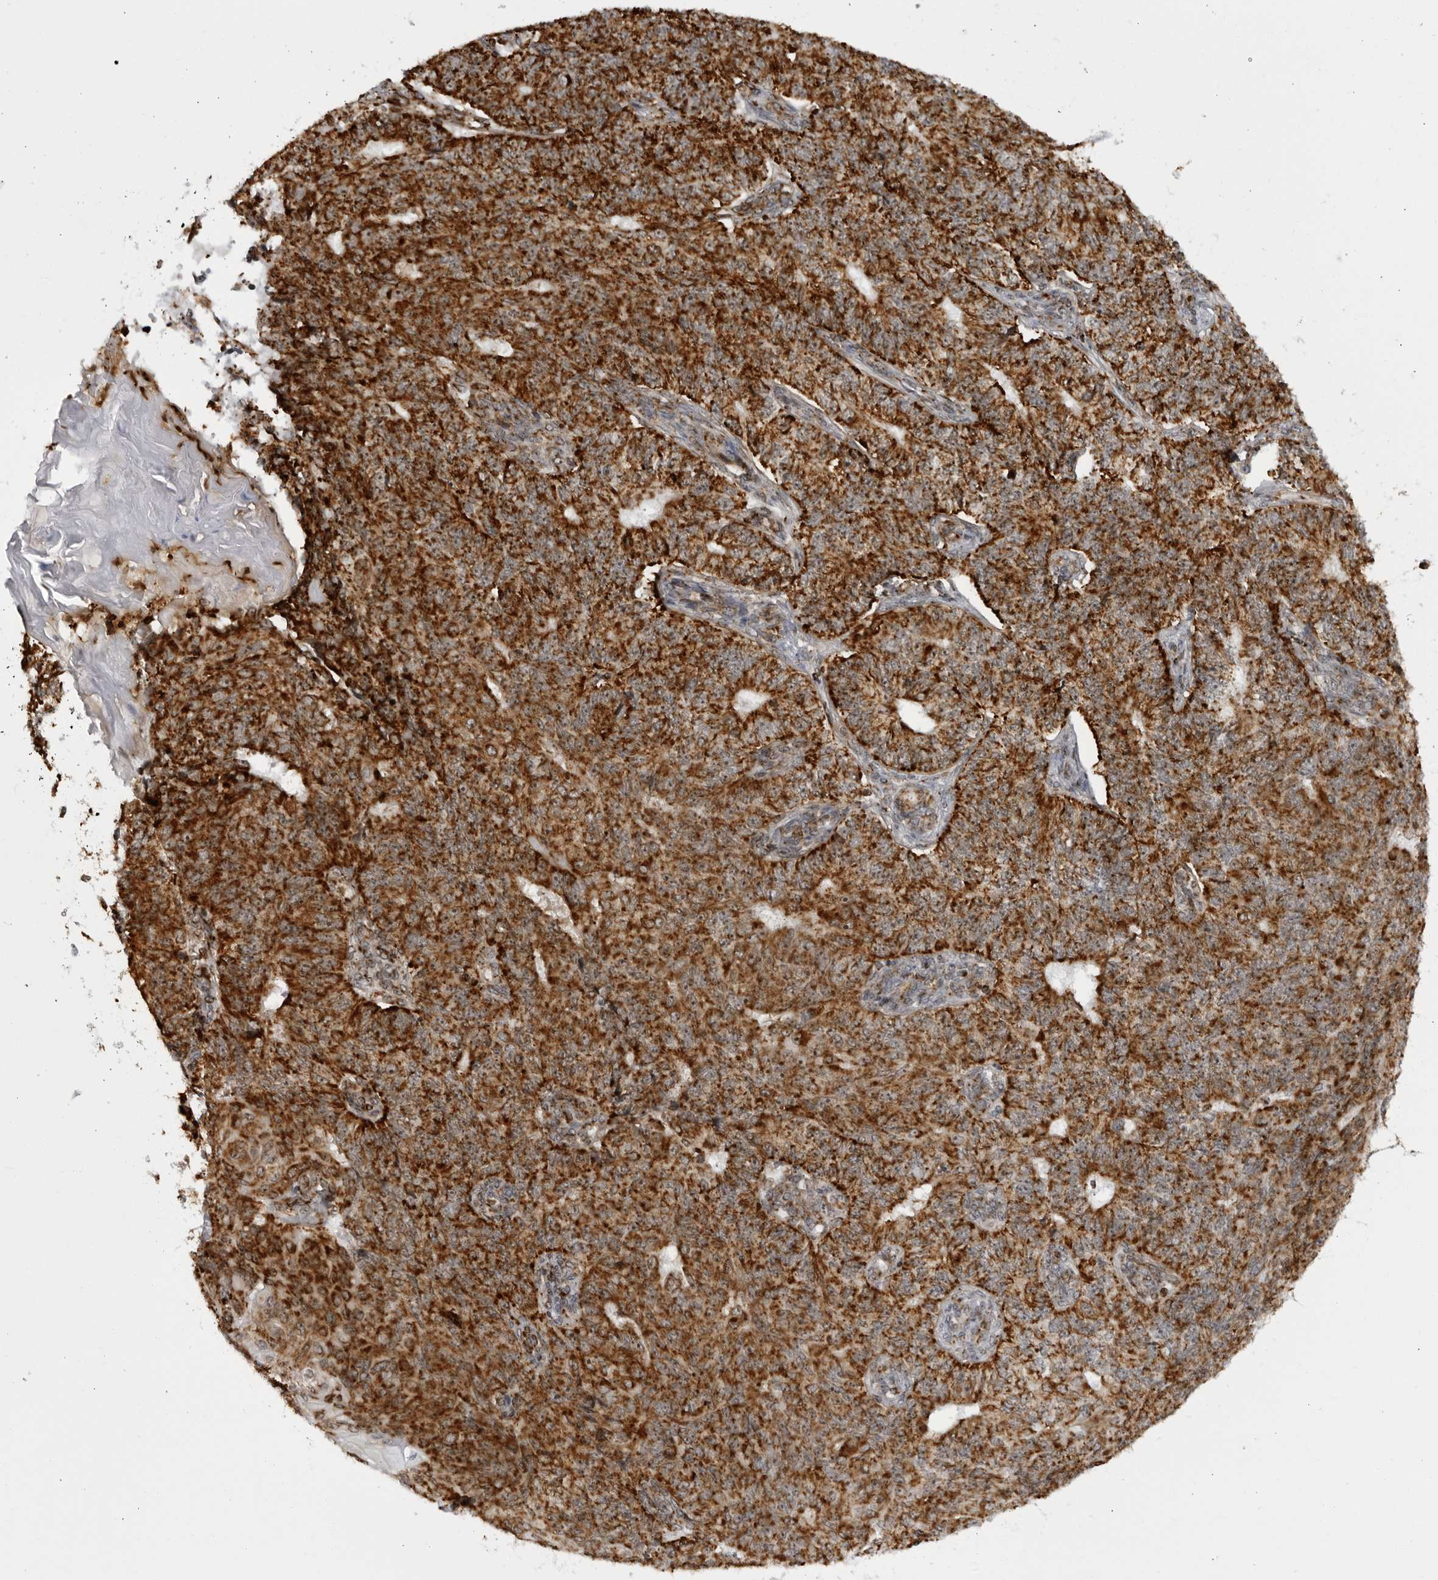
{"staining": {"intensity": "strong", "quantity": ">75%", "location": "cytoplasmic/membranous"}, "tissue": "endometrial cancer", "cell_type": "Tumor cells", "image_type": "cancer", "snomed": [{"axis": "morphology", "description": "Adenocarcinoma, NOS"}, {"axis": "topography", "description": "Endometrium"}], "caption": "Endometrial cancer stained for a protein (brown) reveals strong cytoplasmic/membranous positive expression in about >75% of tumor cells.", "gene": "RBM34", "patient": {"sex": "female", "age": 32}}